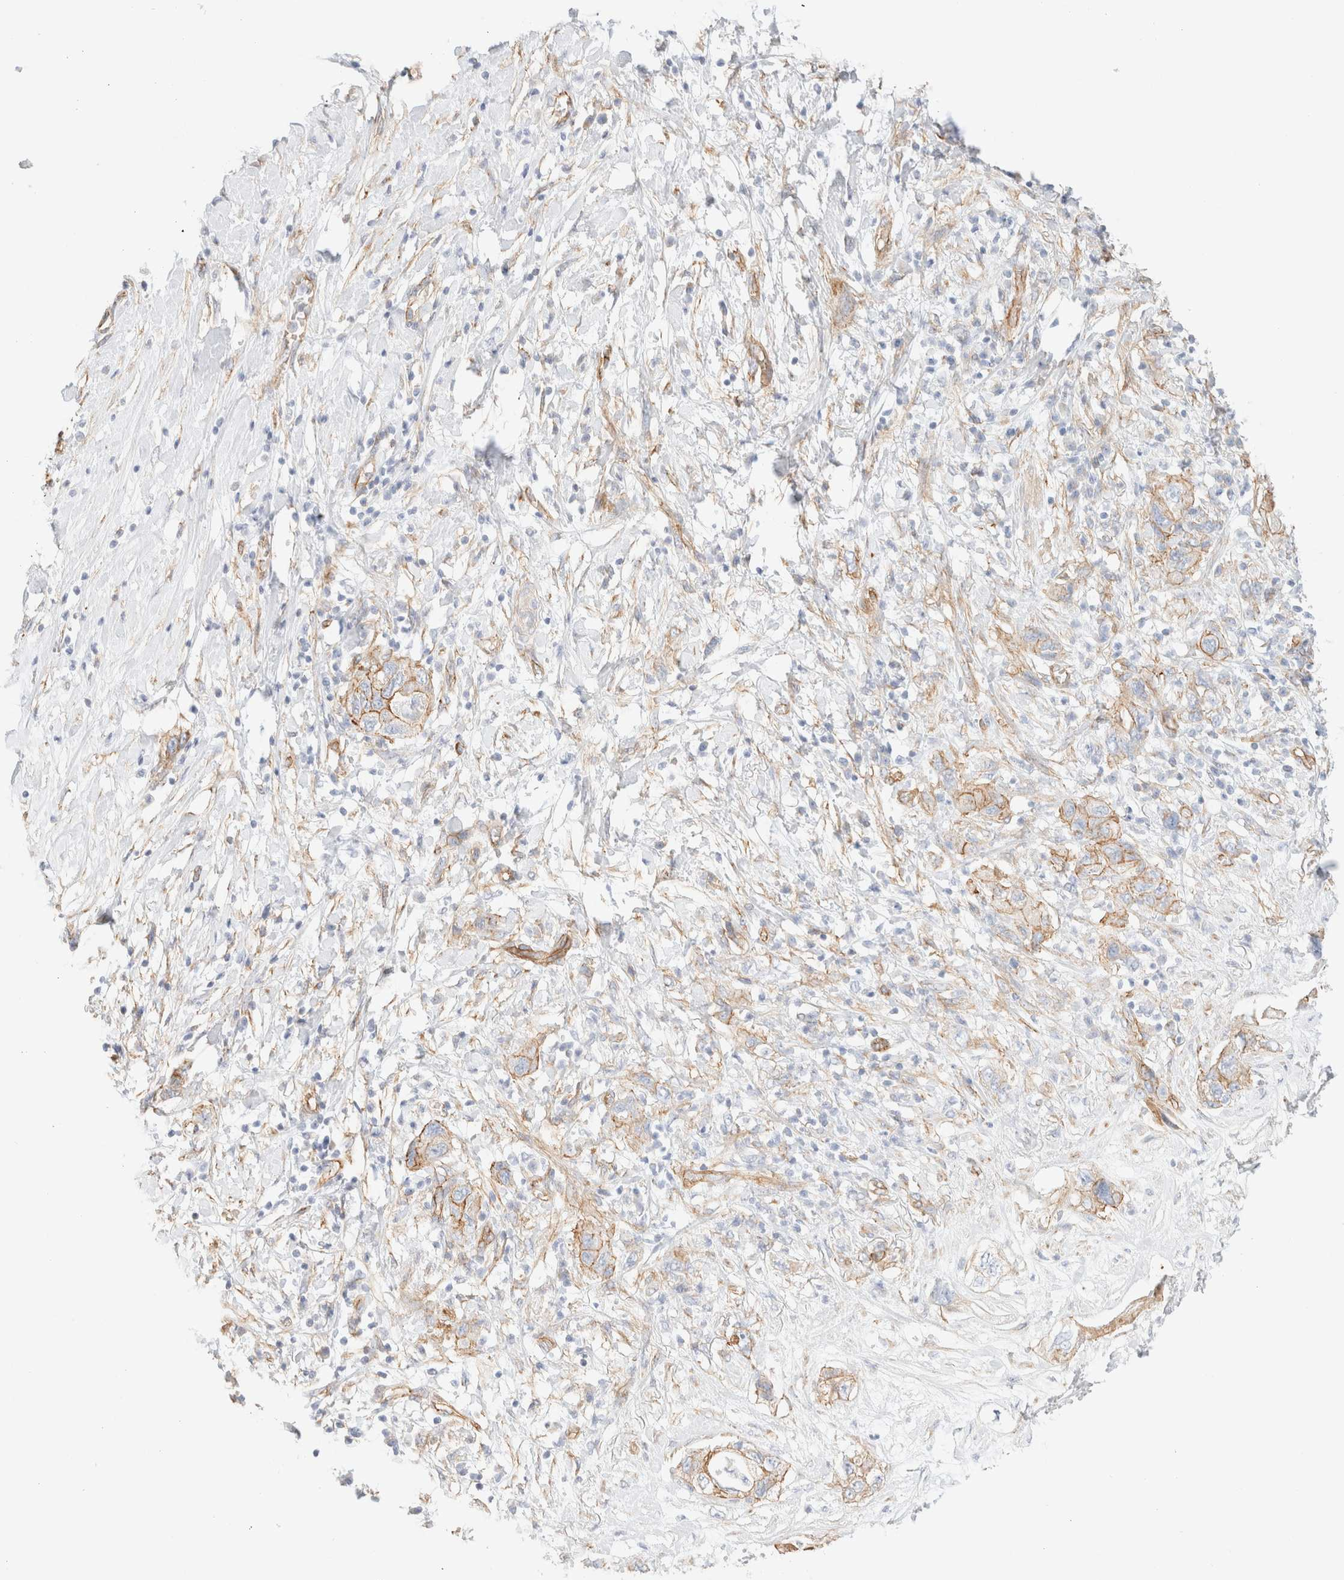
{"staining": {"intensity": "weak", "quantity": ">75%", "location": "cytoplasmic/membranous"}, "tissue": "pancreatic cancer", "cell_type": "Tumor cells", "image_type": "cancer", "snomed": [{"axis": "morphology", "description": "Adenocarcinoma, NOS"}, {"axis": "topography", "description": "Pancreas"}], "caption": "Tumor cells show weak cytoplasmic/membranous expression in about >75% of cells in pancreatic cancer (adenocarcinoma). Immunohistochemistry stains the protein in brown and the nuclei are stained blue.", "gene": "CYB5R4", "patient": {"sex": "female", "age": 73}}